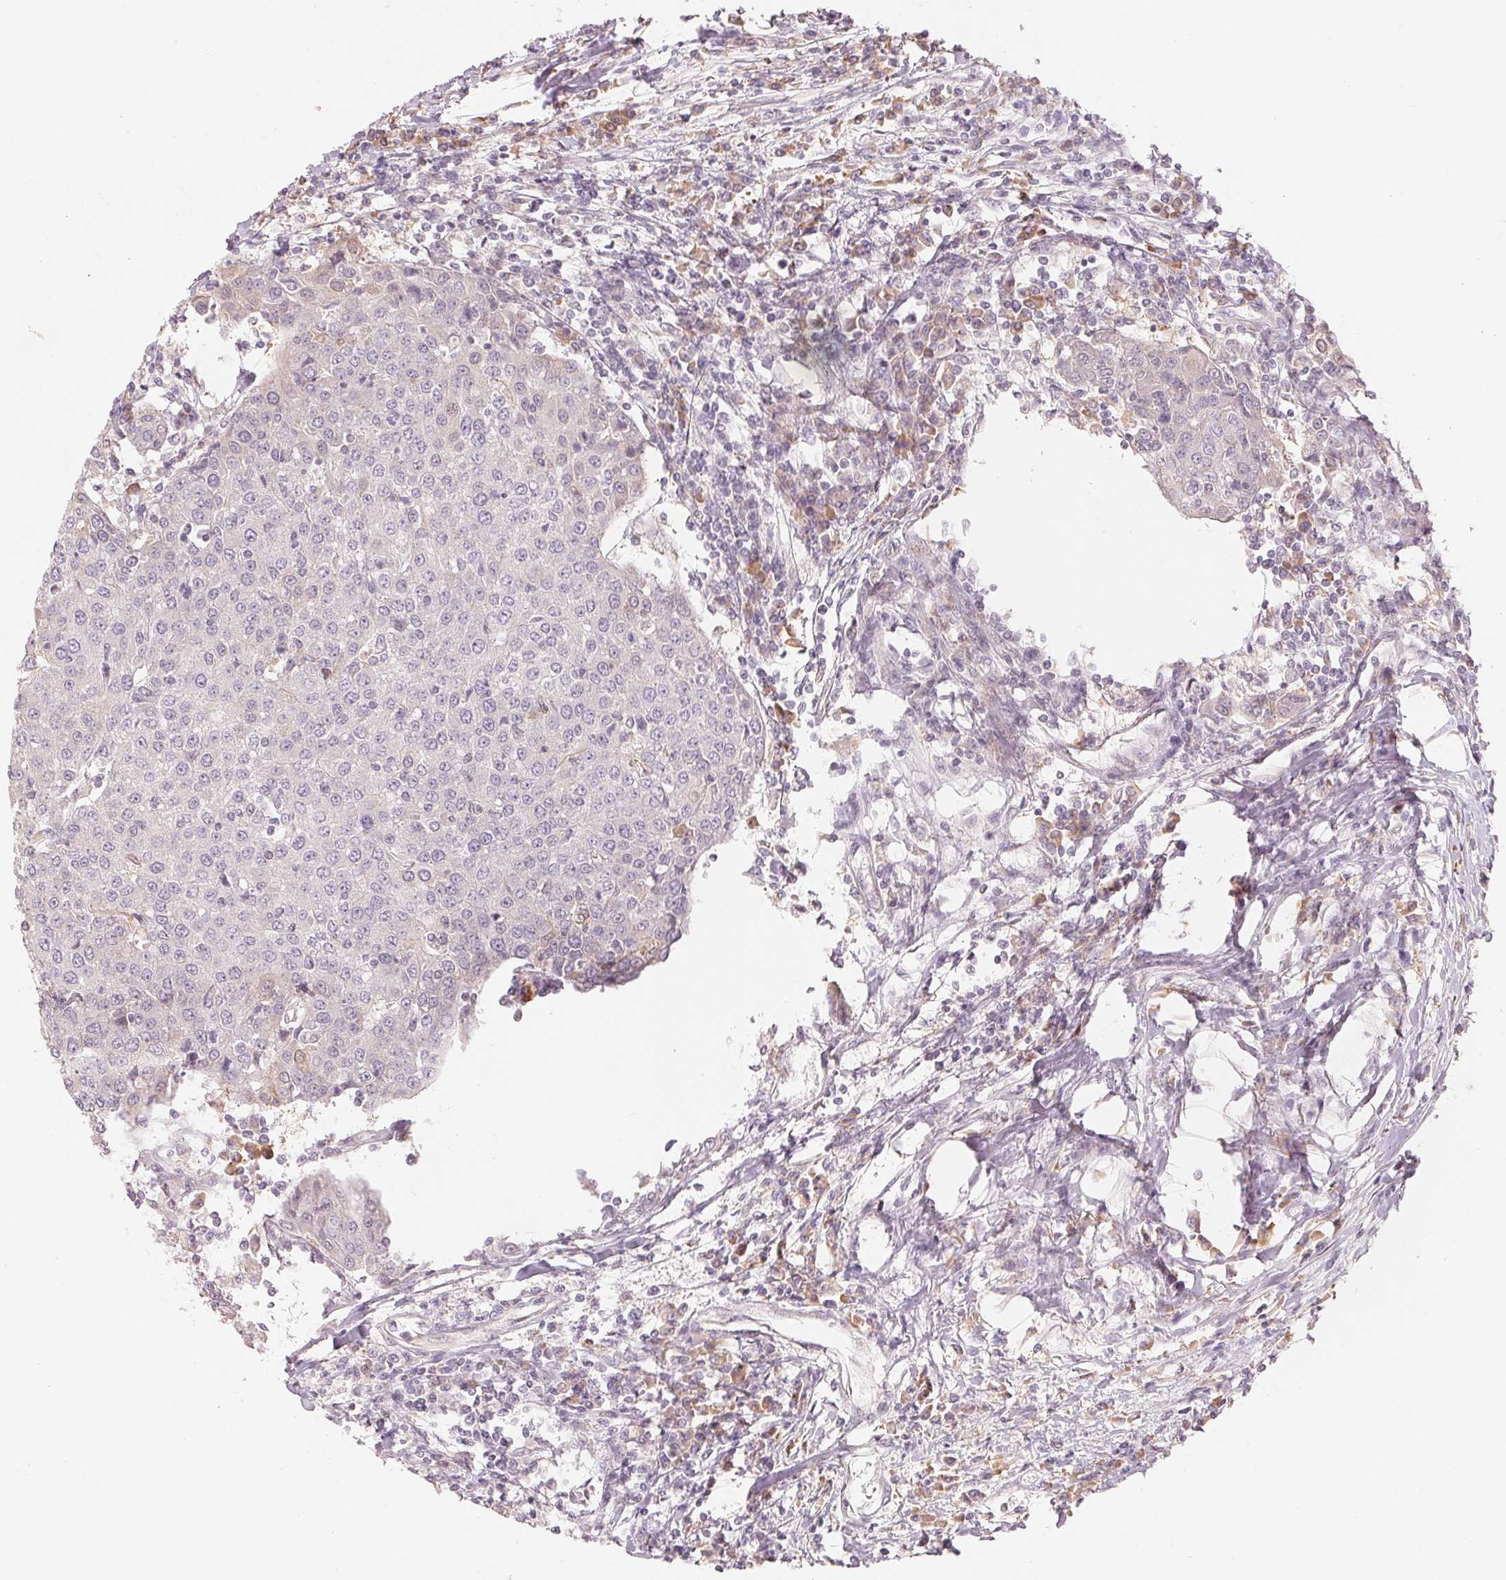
{"staining": {"intensity": "negative", "quantity": "none", "location": "none"}, "tissue": "urothelial cancer", "cell_type": "Tumor cells", "image_type": "cancer", "snomed": [{"axis": "morphology", "description": "Urothelial carcinoma, High grade"}, {"axis": "topography", "description": "Urinary bladder"}], "caption": "A photomicrograph of human urothelial cancer is negative for staining in tumor cells. (Brightfield microscopy of DAB (3,3'-diaminobenzidine) IHC at high magnification).", "gene": "DENND2C", "patient": {"sex": "female", "age": 85}}